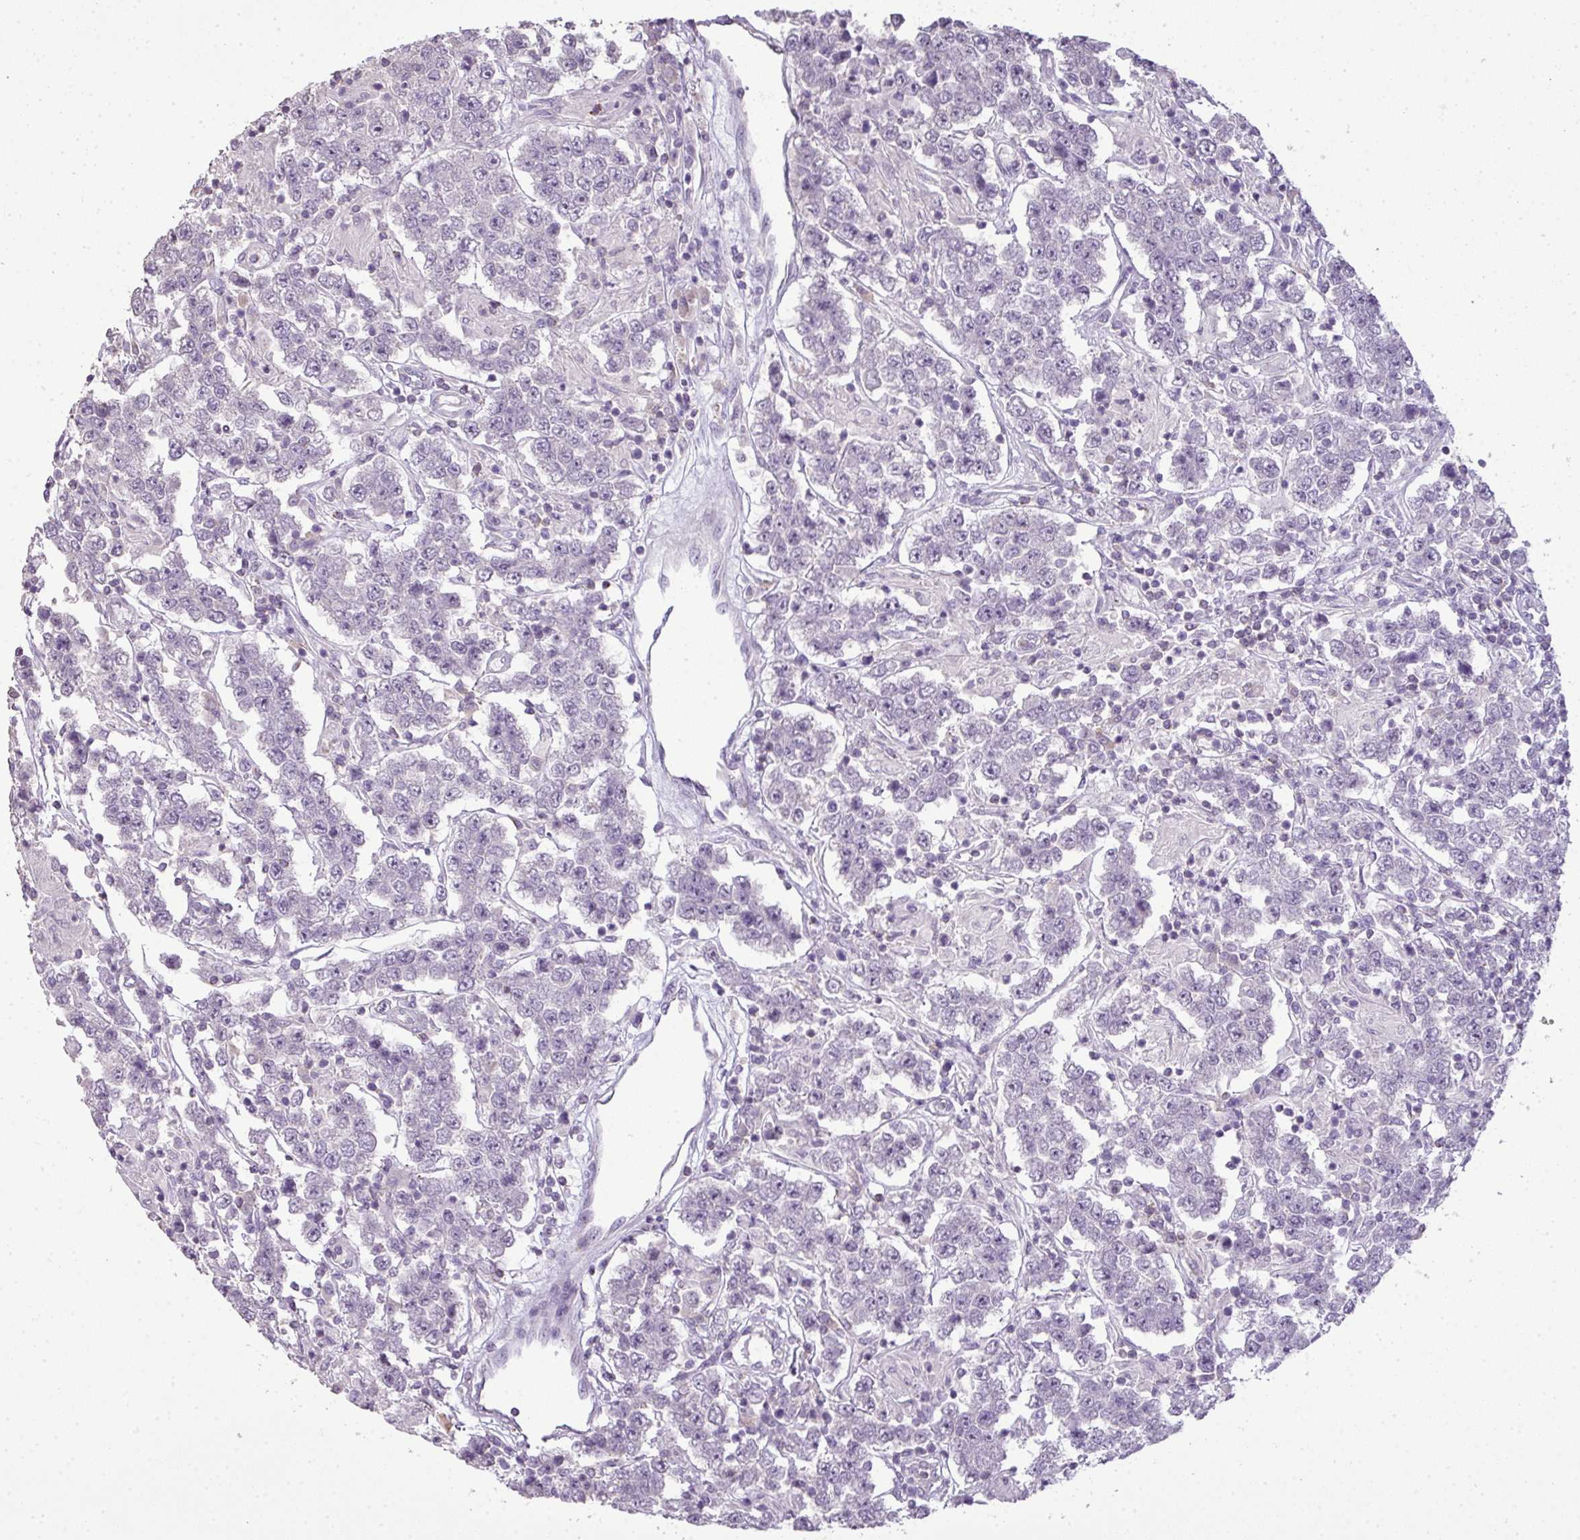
{"staining": {"intensity": "negative", "quantity": "none", "location": "none"}, "tissue": "testis cancer", "cell_type": "Tumor cells", "image_type": "cancer", "snomed": [{"axis": "morphology", "description": "Normal tissue, NOS"}, {"axis": "morphology", "description": "Urothelial carcinoma, High grade"}, {"axis": "morphology", "description": "Seminoma, NOS"}, {"axis": "morphology", "description": "Carcinoma, Embryonal, NOS"}, {"axis": "topography", "description": "Urinary bladder"}, {"axis": "topography", "description": "Testis"}], "caption": "Testis cancer was stained to show a protein in brown. There is no significant staining in tumor cells. (DAB immunohistochemistry (IHC) with hematoxylin counter stain).", "gene": "LY9", "patient": {"sex": "male", "age": 41}}